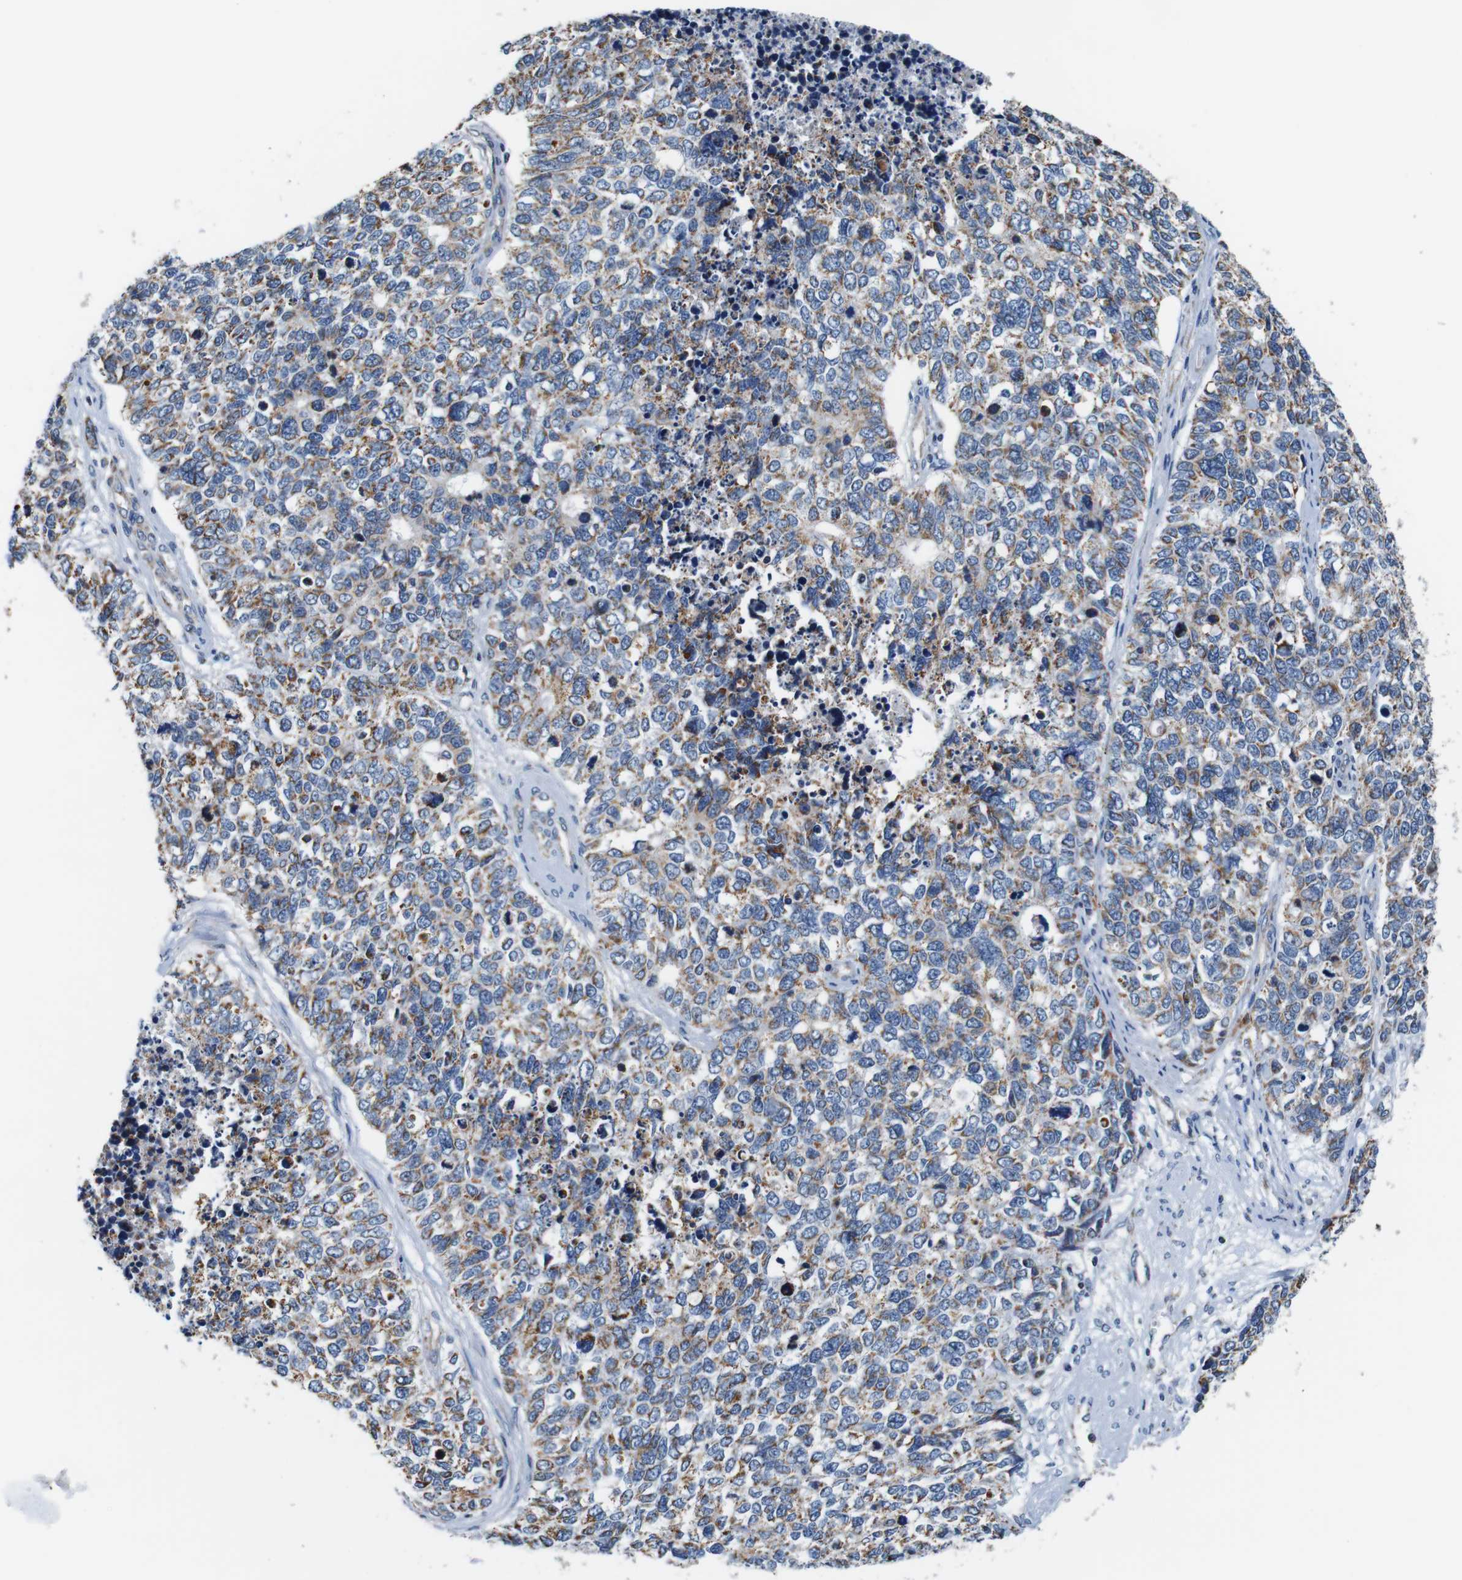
{"staining": {"intensity": "moderate", "quantity": ">75%", "location": "cytoplasmic/membranous"}, "tissue": "cervical cancer", "cell_type": "Tumor cells", "image_type": "cancer", "snomed": [{"axis": "morphology", "description": "Squamous cell carcinoma, NOS"}, {"axis": "topography", "description": "Cervix"}], "caption": "There is medium levels of moderate cytoplasmic/membranous expression in tumor cells of cervical squamous cell carcinoma, as demonstrated by immunohistochemical staining (brown color).", "gene": "LRP4", "patient": {"sex": "female", "age": 63}}